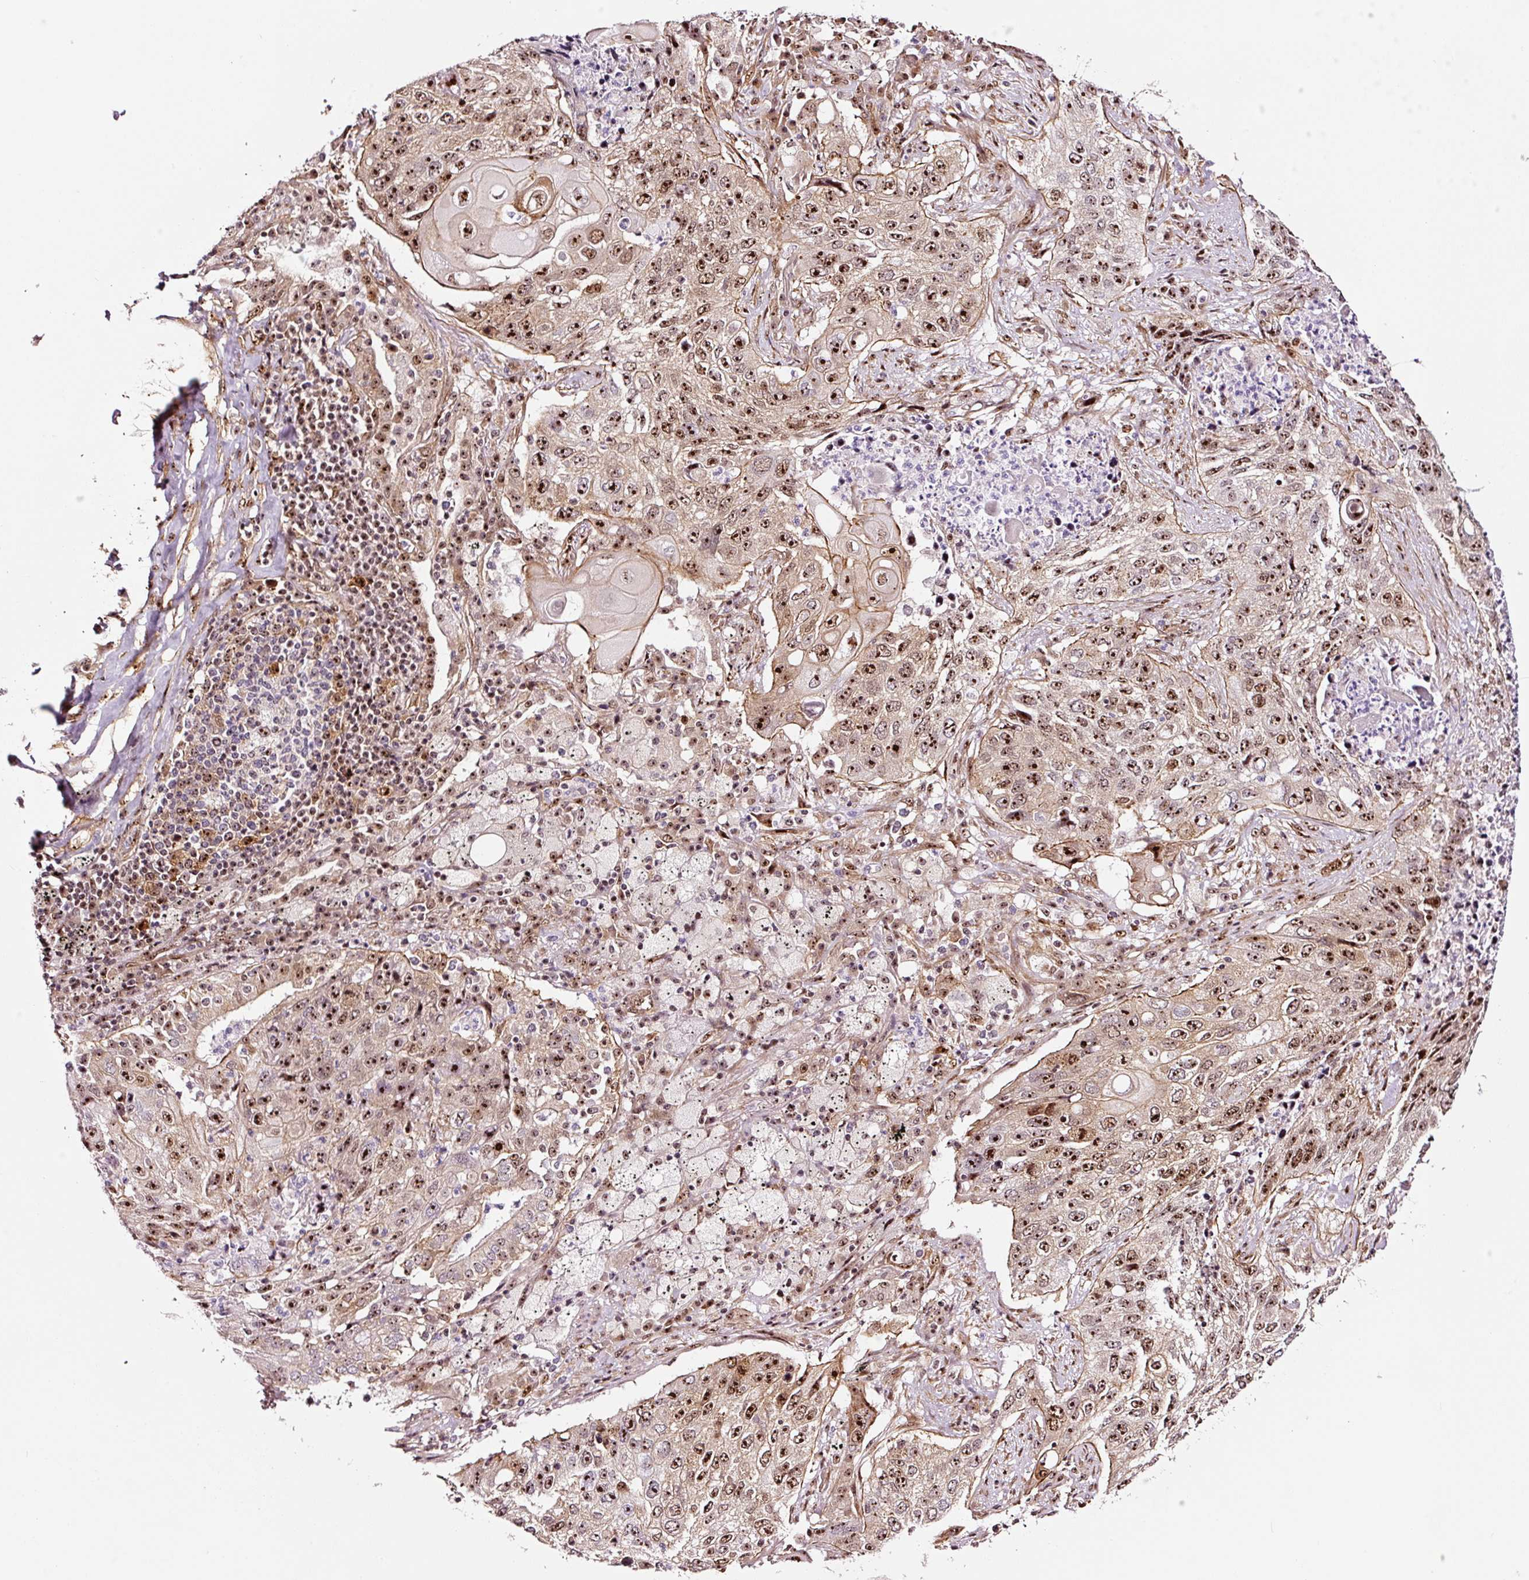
{"staining": {"intensity": "strong", "quantity": ">75%", "location": "cytoplasmic/membranous,nuclear"}, "tissue": "lung cancer", "cell_type": "Tumor cells", "image_type": "cancer", "snomed": [{"axis": "morphology", "description": "Squamous cell carcinoma, NOS"}, {"axis": "topography", "description": "Lung"}], "caption": "The image demonstrates immunohistochemical staining of squamous cell carcinoma (lung). There is strong cytoplasmic/membranous and nuclear expression is appreciated in about >75% of tumor cells.", "gene": "GNL3", "patient": {"sex": "female", "age": 63}}